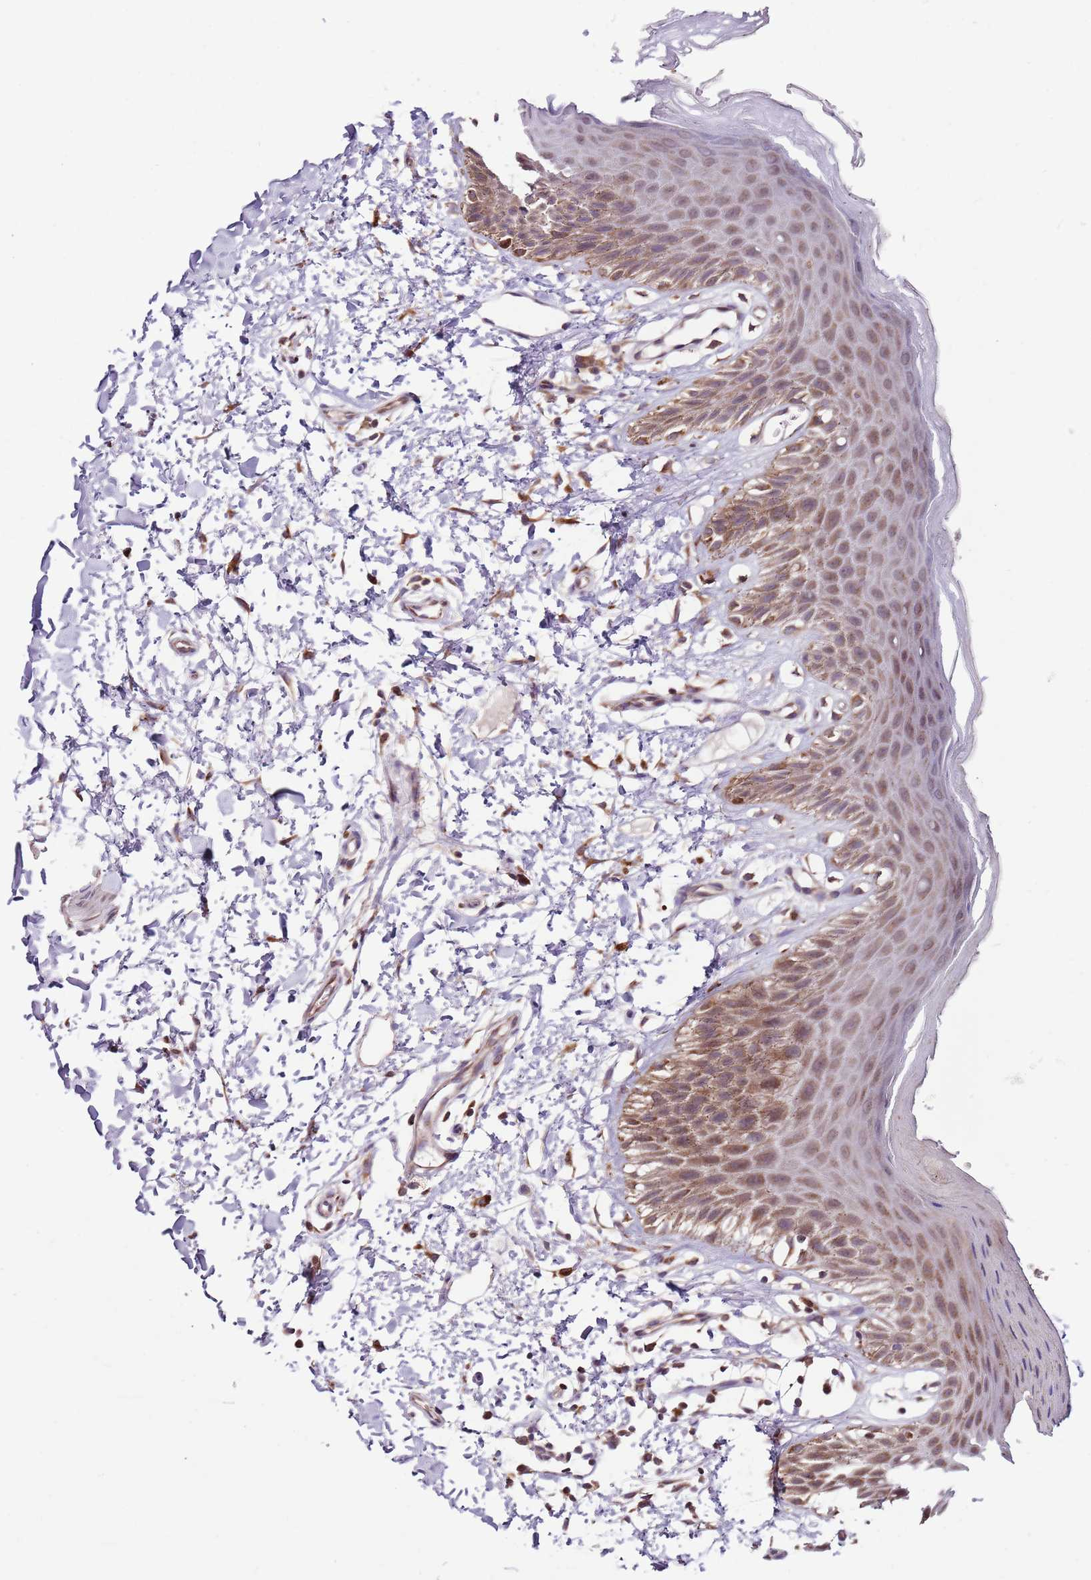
{"staining": {"intensity": "moderate", "quantity": "25%-75%", "location": "cytoplasmic/membranous"}, "tissue": "skin", "cell_type": "Epidermal cells", "image_type": "normal", "snomed": [{"axis": "morphology", "description": "Normal tissue, NOS"}, {"axis": "topography", "description": "Anal"}], "caption": "Immunohistochemistry micrograph of unremarkable skin stained for a protein (brown), which reveals medium levels of moderate cytoplasmic/membranous staining in approximately 25%-75% of epidermal cells.", "gene": "SMG1", "patient": {"sex": "male", "age": 44}}